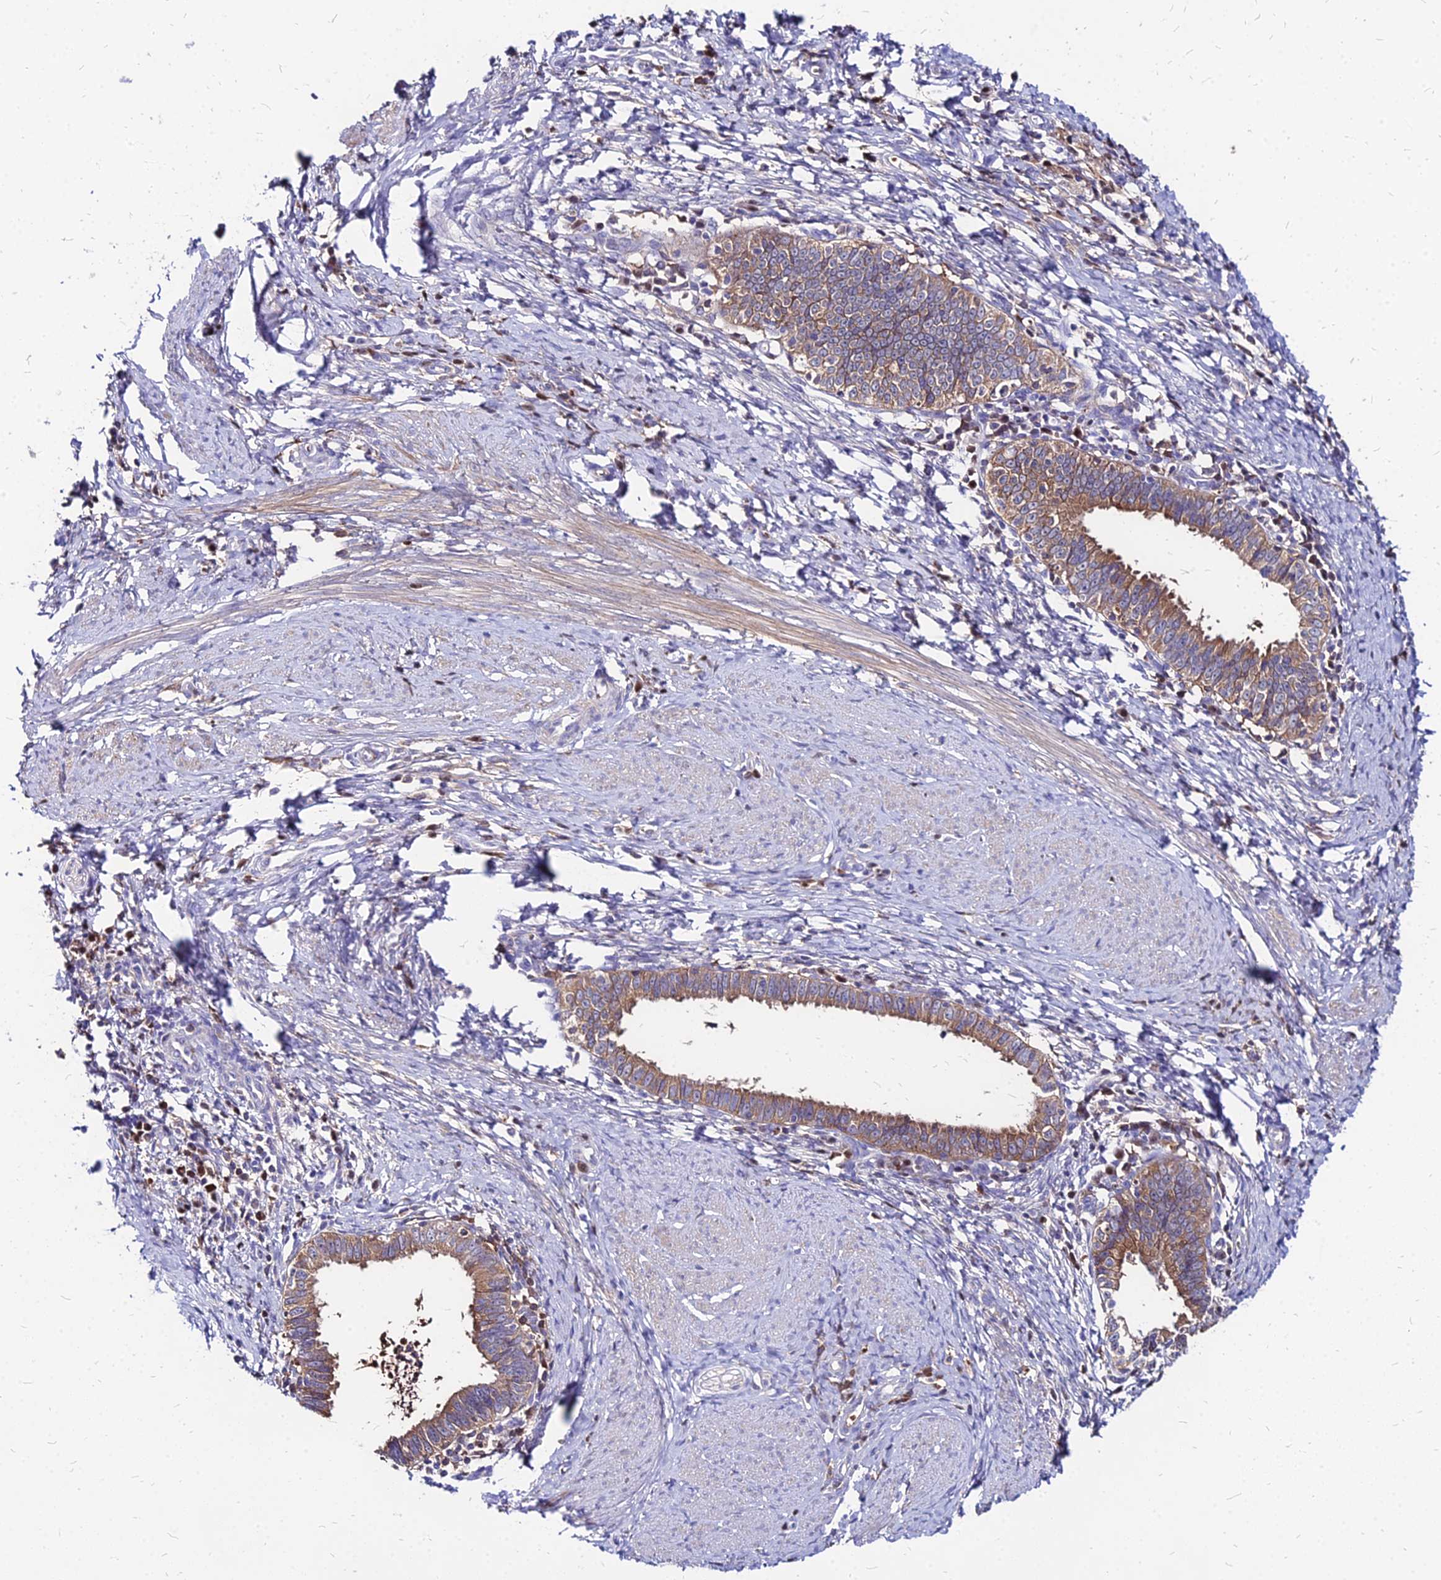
{"staining": {"intensity": "moderate", "quantity": ">75%", "location": "cytoplasmic/membranous"}, "tissue": "cervical cancer", "cell_type": "Tumor cells", "image_type": "cancer", "snomed": [{"axis": "morphology", "description": "Adenocarcinoma, NOS"}, {"axis": "topography", "description": "Cervix"}], "caption": "Protein expression analysis of cervical cancer displays moderate cytoplasmic/membranous staining in about >75% of tumor cells. (brown staining indicates protein expression, while blue staining denotes nuclei).", "gene": "ACSM6", "patient": {"sex": "female", "age": 36}}